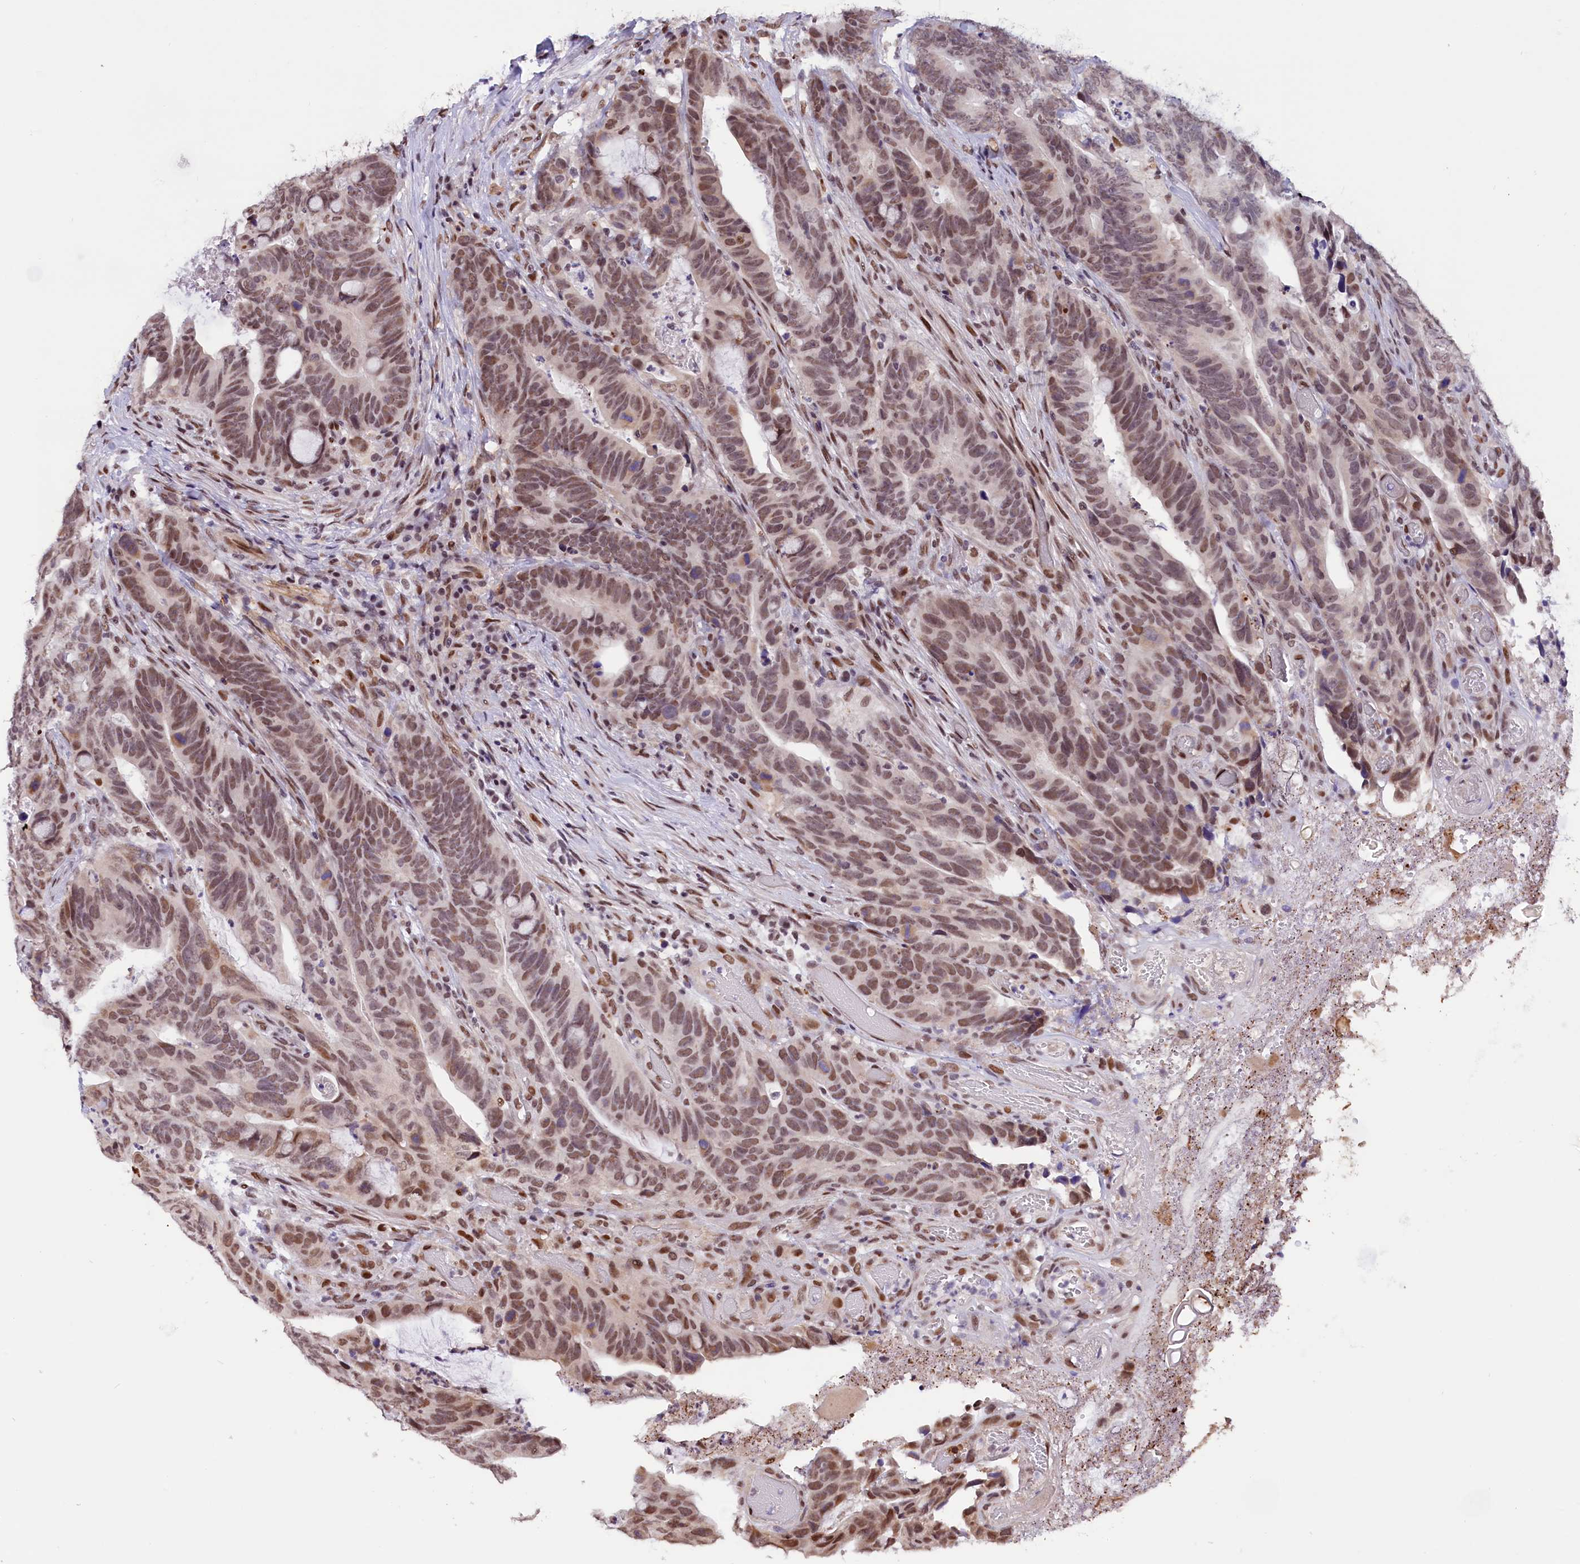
{"staining": {"intensity": "moderate", "quantity": ">75%", "location": "nuclear"}, "tissue": "colorectal cancer", "cell_type": "Tumor cells", "image_type": "cancer", "snomed": [{"axis": "morphology", "description": "Adenocarcinoma, NOS"}, {"axis": "topography", "description": "Colon"}], "caption": "The micrograph exhibits staining of adenocarcinoma (colorectal), revealing moderate nuclear protein staining (brown color) within tumor cells.", "gene": "CDYL2", "patient": {"sex": "female", "age": 82}}